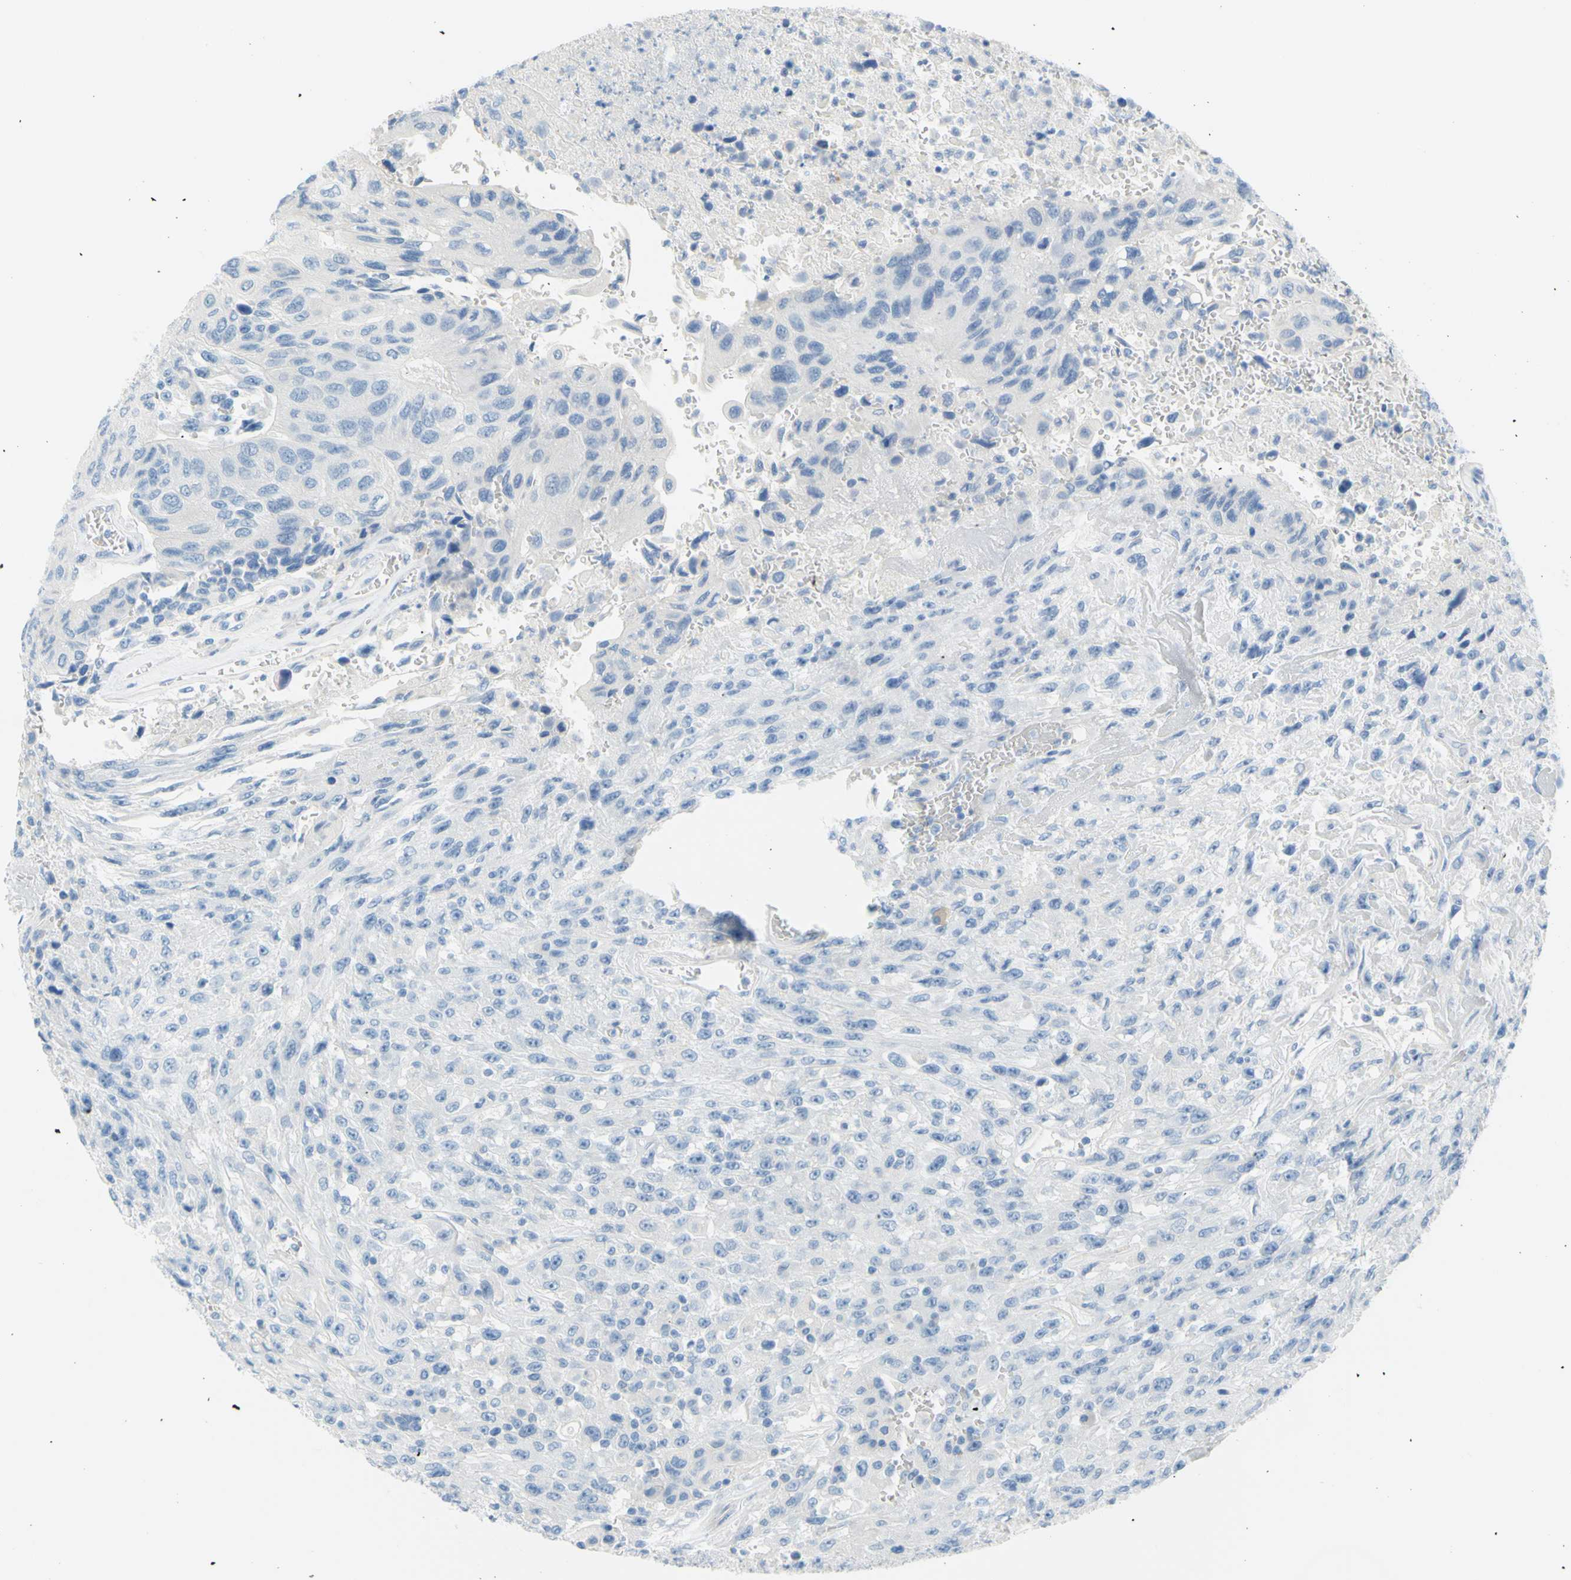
{"staining": {"intensity": "negative", "quantity": "none", "location": "none"}, "tissue": "urothelial cancer", "cell_type": "Tumor cells", "image_type": "cancer", "snomed": [{"axis": "morphology", "description": "Urothelial carcinoma, High grade"}, {"axis": "topography", "description": "Urinary bladder"}], "caption": "Tumor cells show no significant positivity in urothelial cancer. (DAB IHC with hematoxylin counter stain).", "gene": "DCT", "patient": {"sex": "male", "age": 66}}